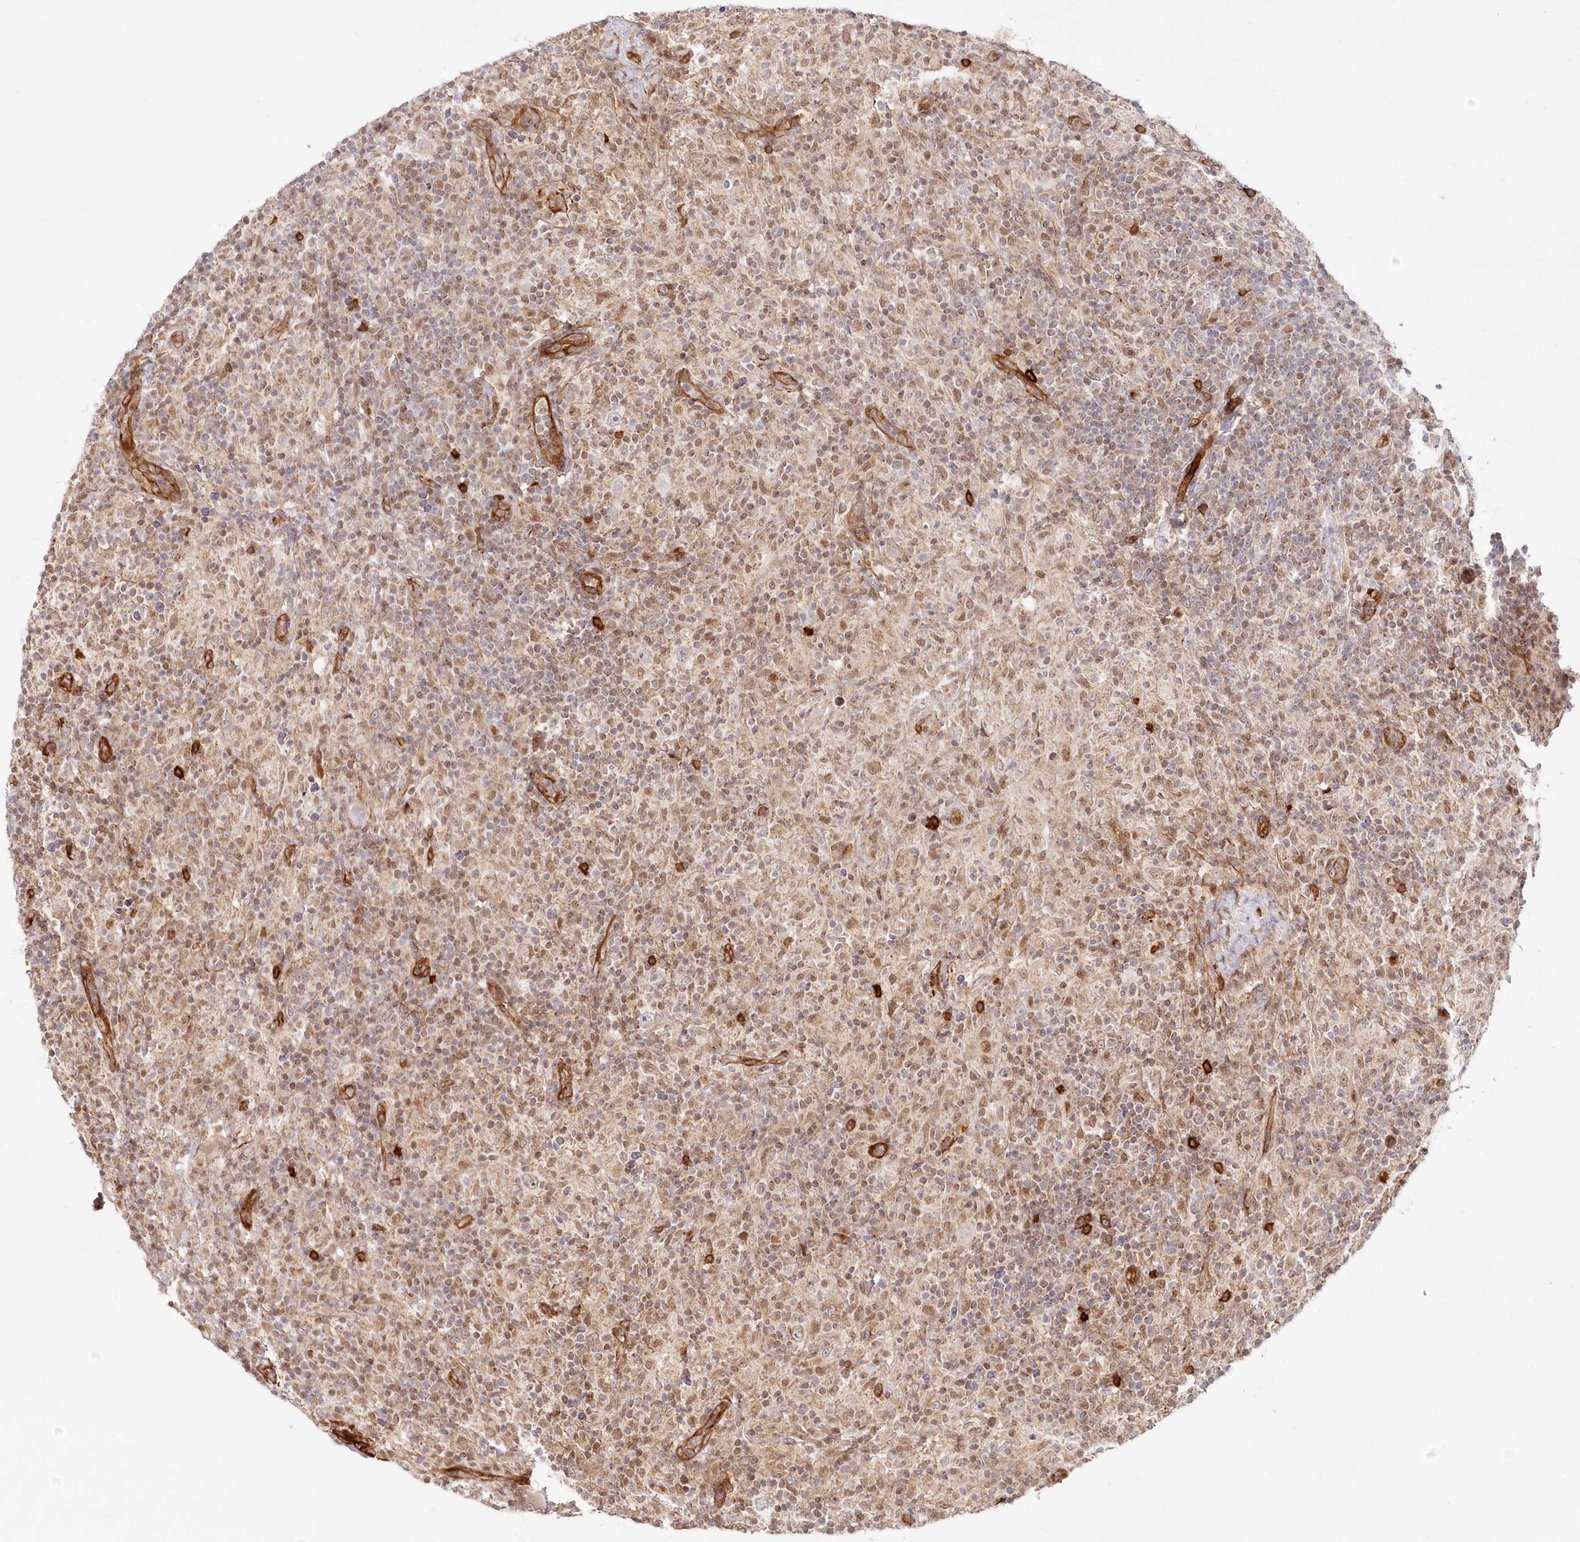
{"staining": {"intensity": "negative", "quantity": "none", "location": "none"}, "tissue": "lymphoma", "cell_type": "Tumor cells", "image_type": "cancer", "snomed": [{"axis": "morphology", "description": "Hodgkin's disease, NOS"}, {"axis": "topography", "description": "Lymph node"}], "caption": "High magnification brightfield microscopy of lymphoma stained with DAB (3,3'-diaminobenzidine) (brown) and counterstained with hematoxylin (blue): tumor cells show no significant positivity.", "gene": "AFAP1L2", "patient": {"sex": "male", "age": 70}}